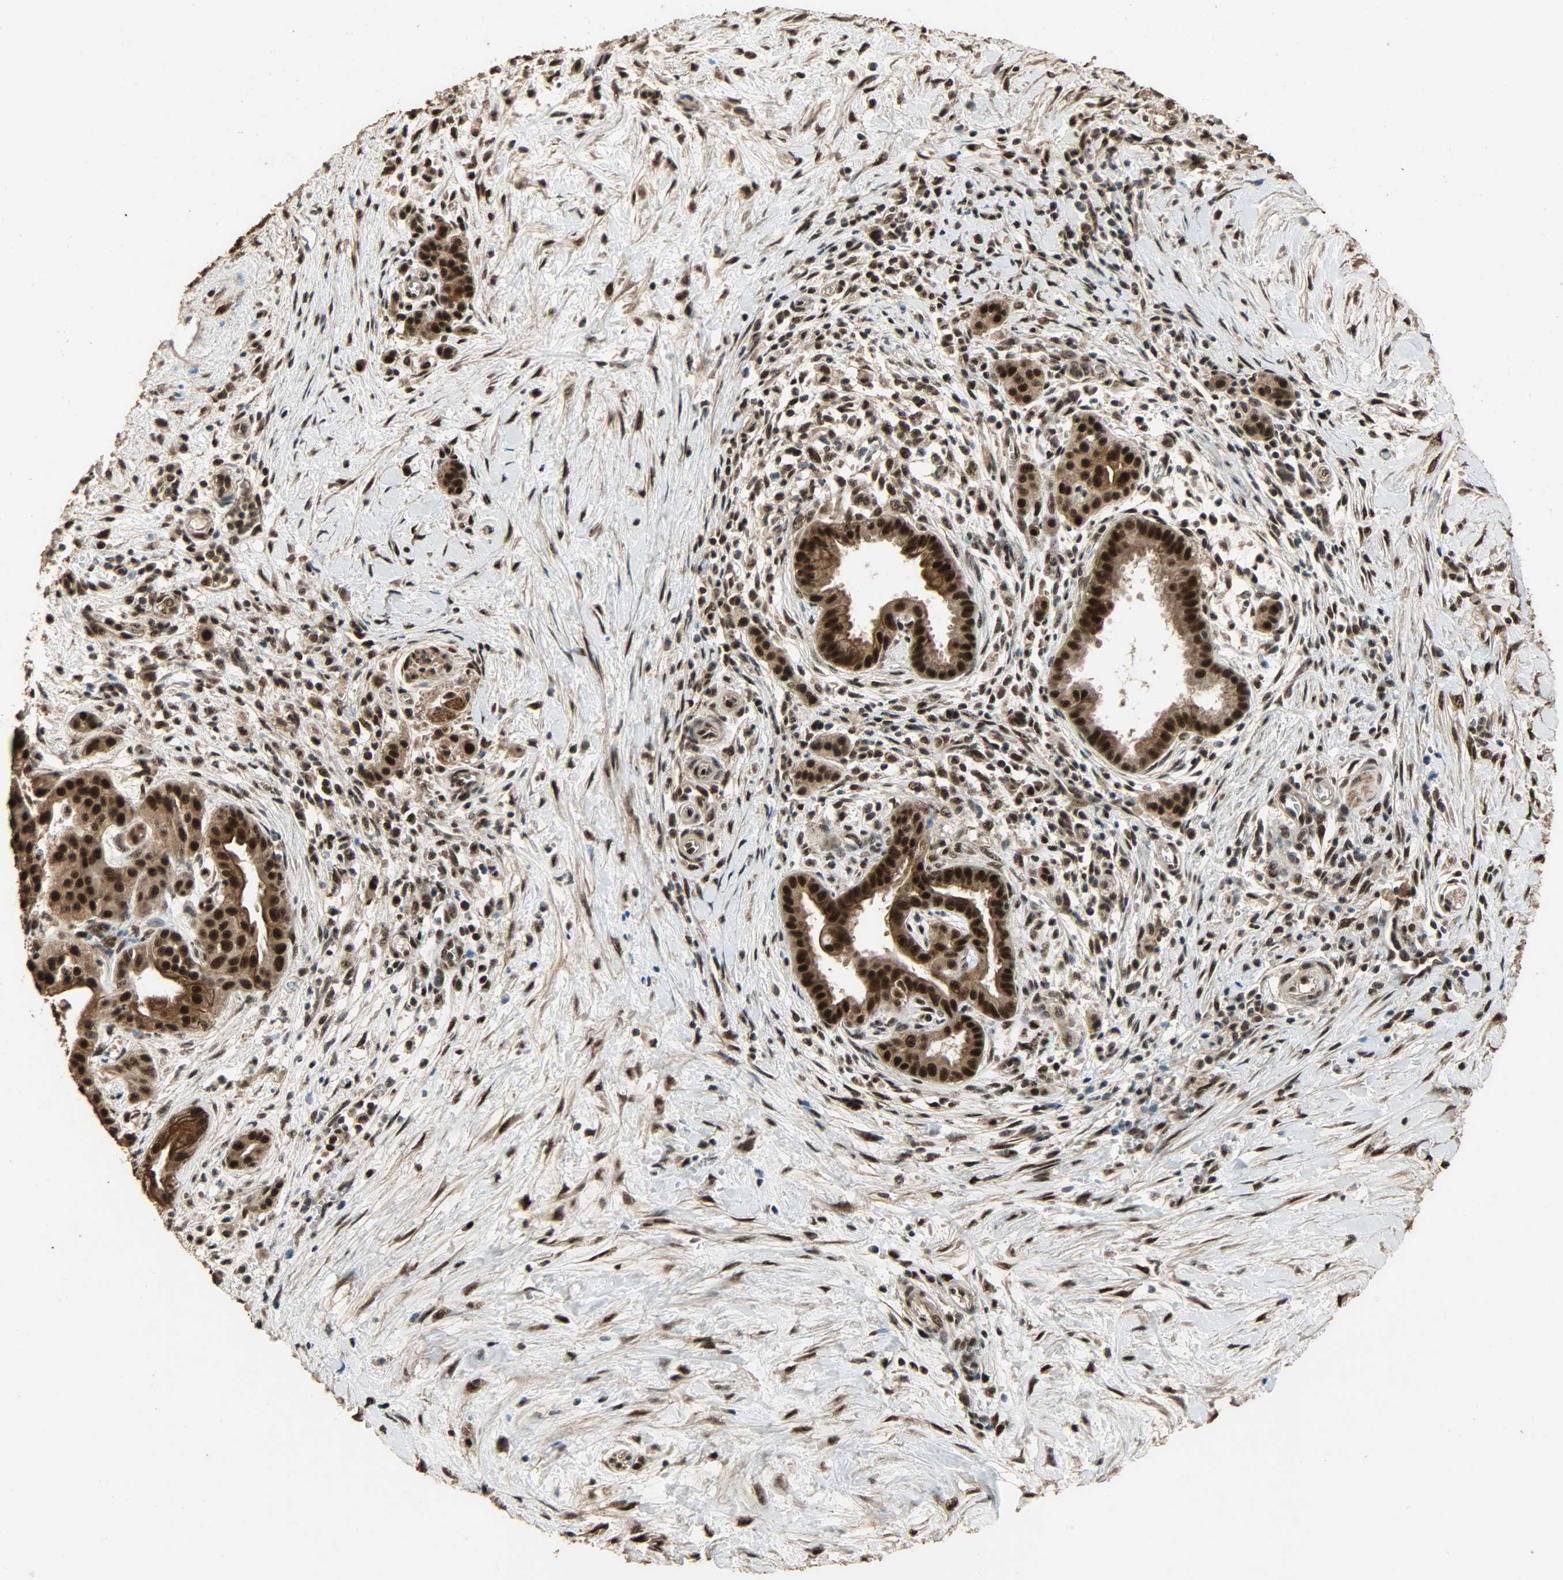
{"staining": {"intensity": "strong", "quantity": ">75%", "location": "cytoplasmic/membranous,nuclear"}, "tissue": "pancreatic cancer", "cell_type": "Tumor cells", "image_type": "cancer", "snomed": [{"axis": "morphology", "description": "Adenocarcinoma, NOS"}, {"axis": "topography", "description": "Pancreas"}], "caption": "Tumor cells exhibit high levels of strong cytoplasmic/membranous and nuclear expression in approximately >75% of cells in adenocarcinoma (pancreatic). The protein is stained brown, and the nuclei are stained in blue (DAB (3,3'-diaminobenzidine) IHC with brightfield microscopy, high magnification).", "gene": "CCNT2", "patient": {"sex": "male", "age": 59}}